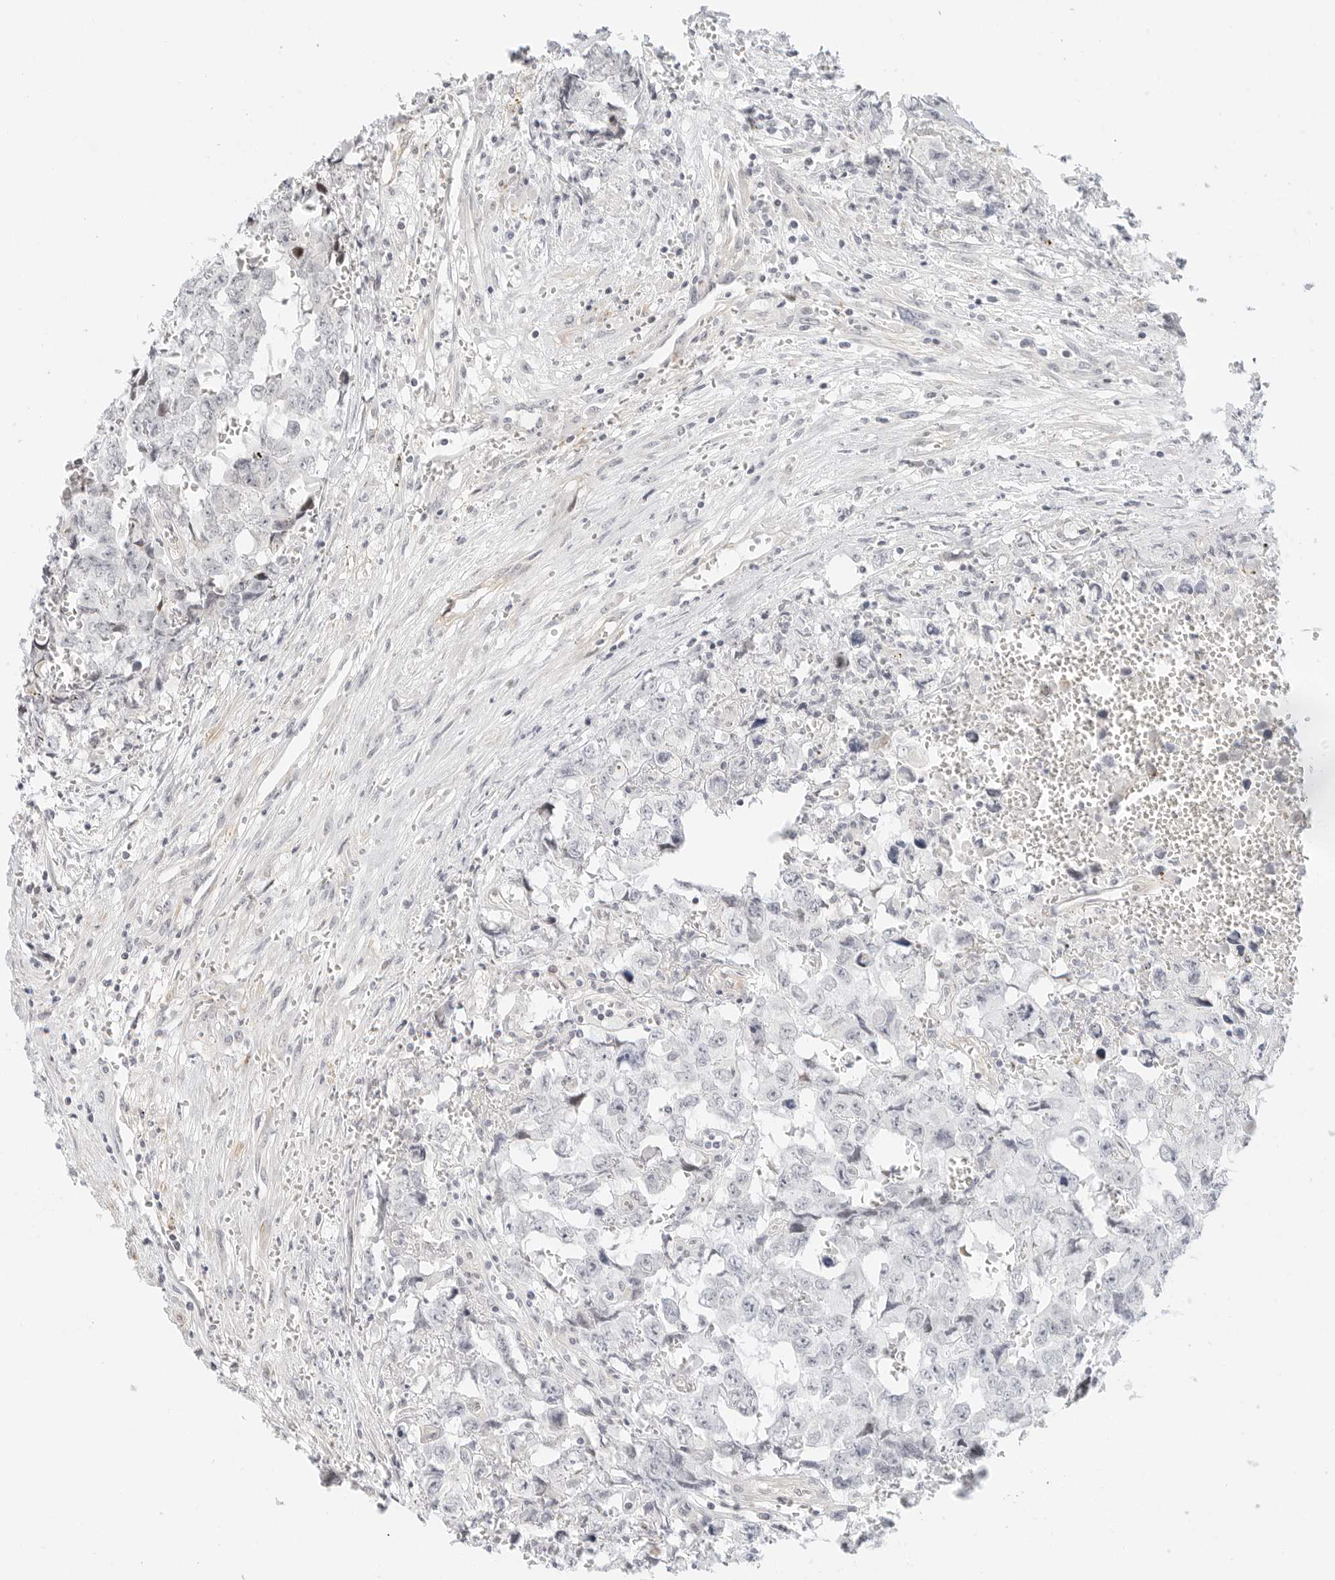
{"staining": {"intensity": "negative", "quantity": "none", "location": "none"}, "tissue": "testis cancer", "cell_type": "Tumor cells", "image_type": "cancer", "snomed": [{"axis": "morphology", "description": "Carcinoma, Embryonal, NOS"}, {"axis": "topography", "description": "Testis"}], "caption": "Micrograph shows no protein staining in tumor cells of testis embryonal carcinoma tissue.", "gene": "PARP10", "patient": {"sex": "male", "age": 31}}